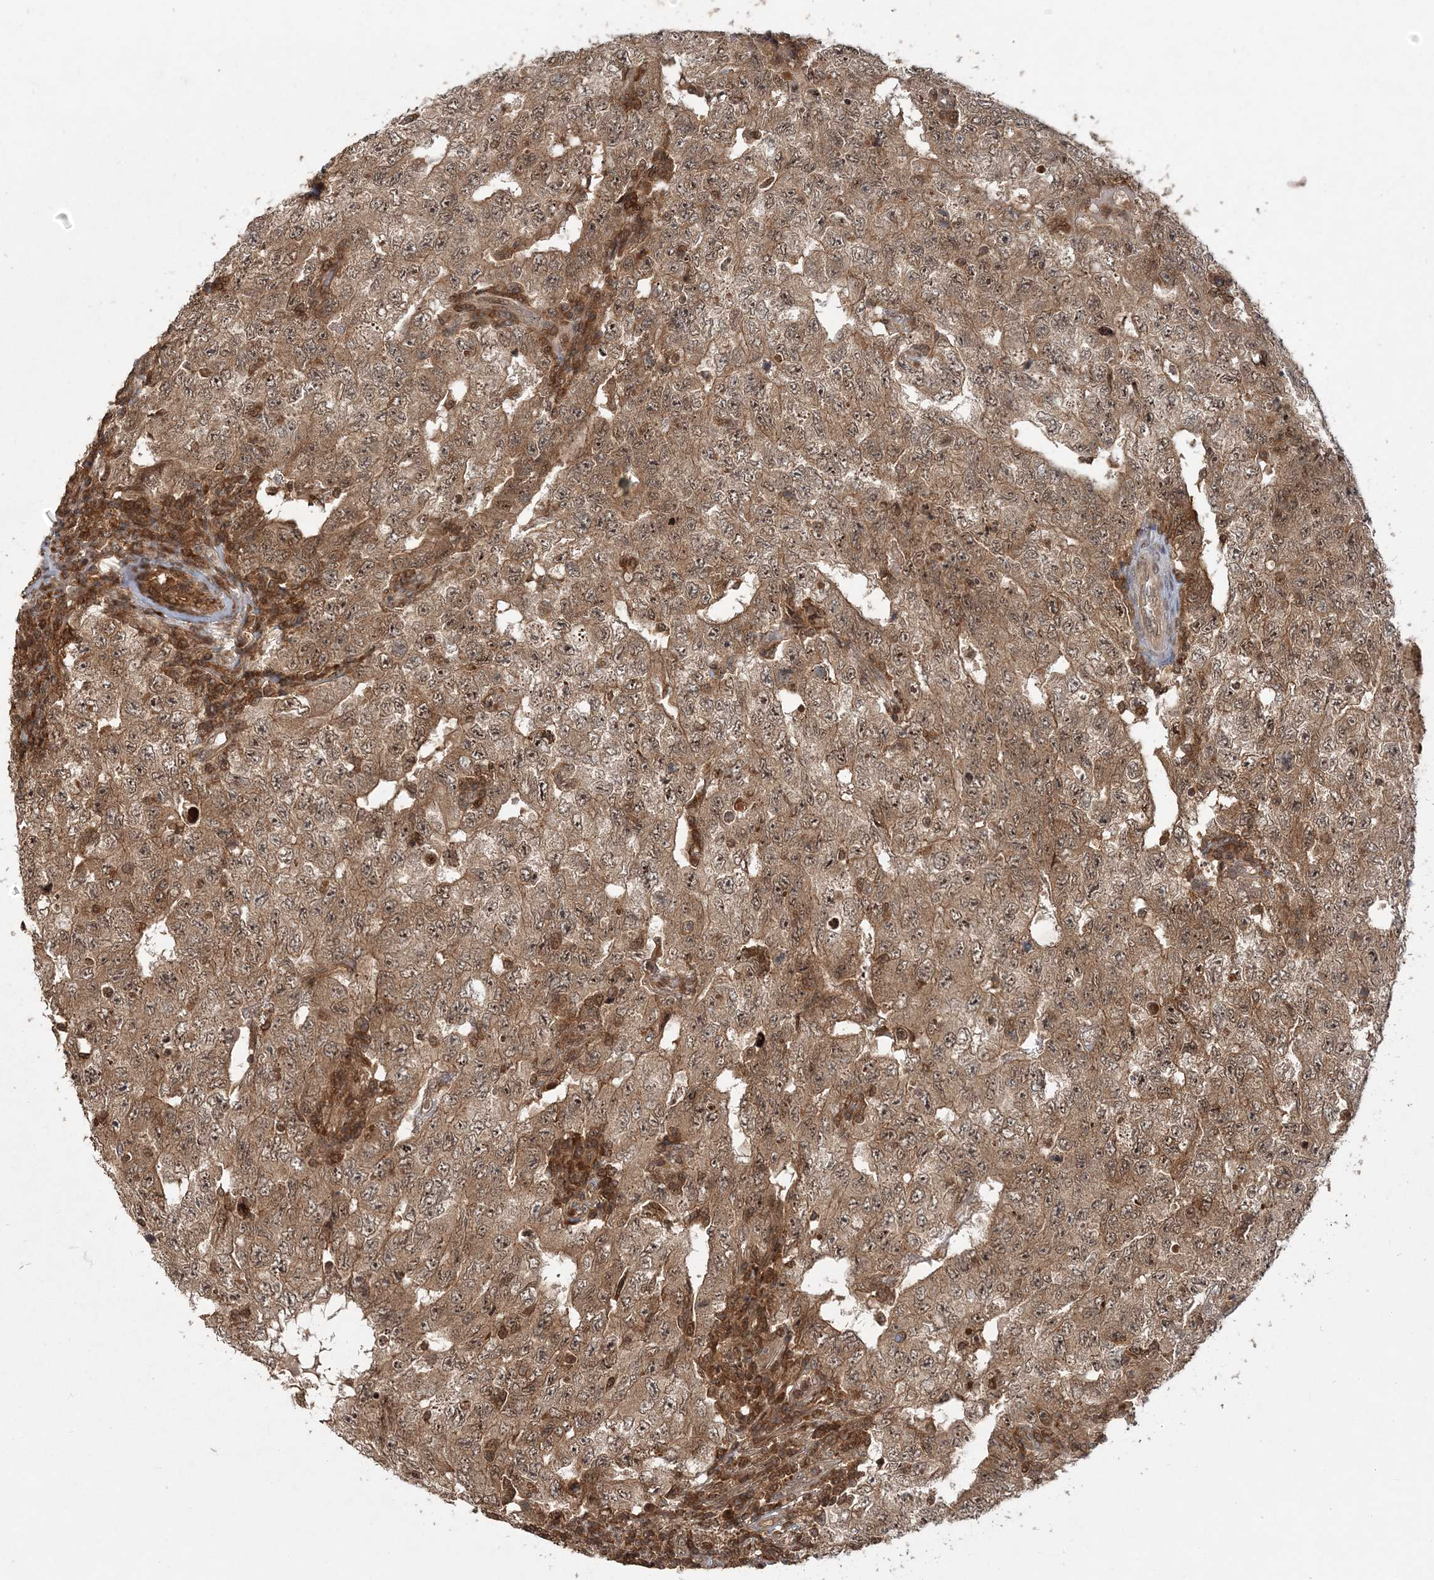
{"staining": {"intensity": "moderate", "quantity": ">75%", "location": "cytoplasmic/membranous,nuclear"}, "tissue": "testis cancer", "cell_type": "Tumor cells", "image_type": "cancer", "snomed": [{"axis": "morphology", "description": "Carcinoma, Embryonal, NOS"}, {"axis": "topography", "description": "Testis"}], "caption": "A medium amount of moderate cytoplasmic/membranous and nuclear expression is identified in about >75% of tumor cells in testis cancer tissue. The staining is performed using DAB (3,3'-diaminobenzidine) brown chromogen to label protein expression. The nuclei are counter-stained blue using hematoxylin.", "gene": "CAB39", "patient": {"sex": "male", "age": 26}}